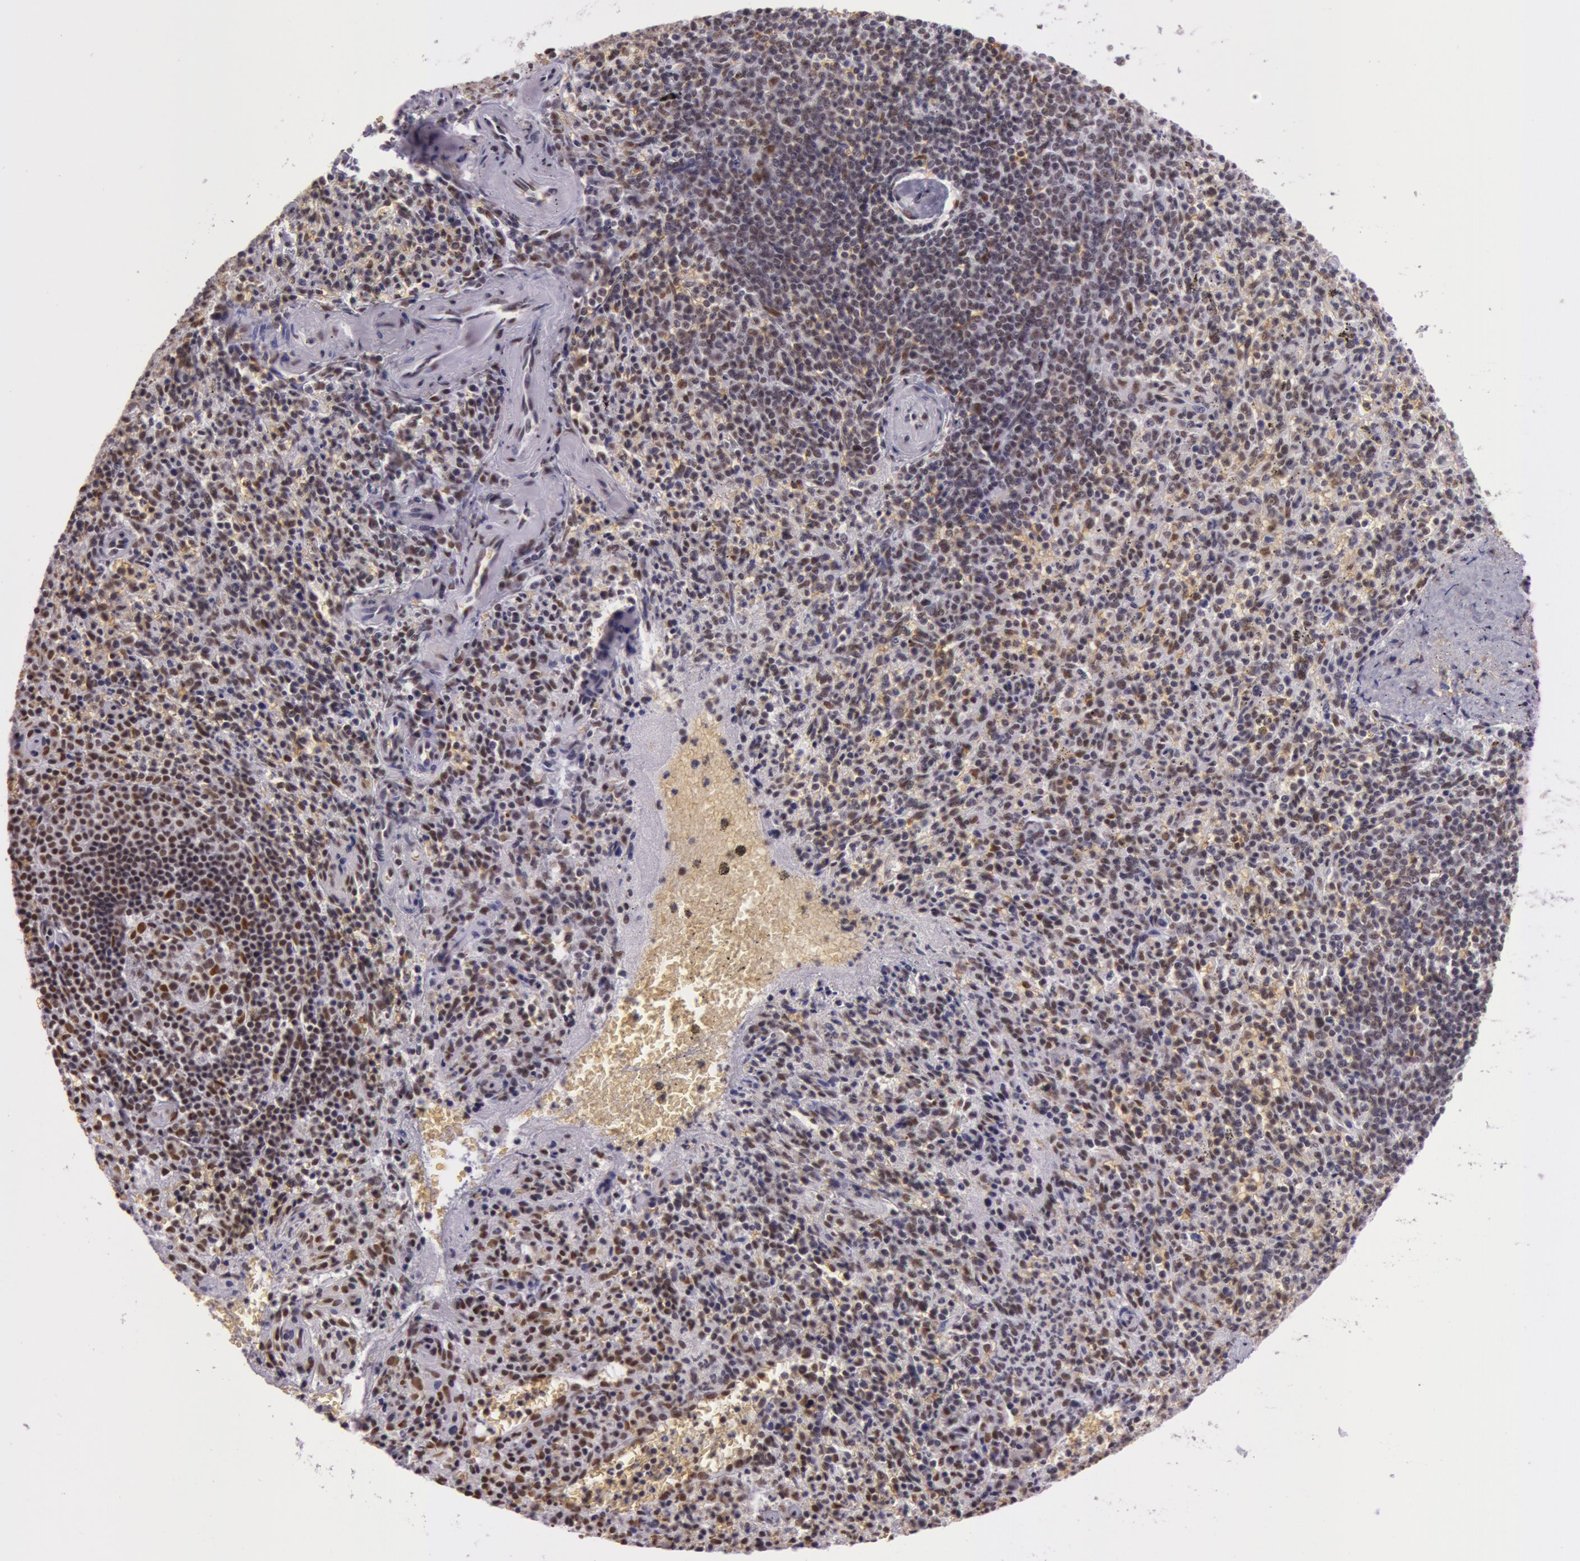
{"staining": {"intensity": "moderate", "quantity": ">75%", "location": "nuclear"}, "tissue": "spleen", "cell_type": "Cells in red pulp", "image_type": "normal", "snomed": [{"axis": "morphology", "description": "Normal tissue, NOS"}, {"axis": "topography", "description": "Spleen"}], "caption": "Immunohistochemistry photomicrograph of unremarkable spleen: spleen stained using immunohistochemistry (IHC) shows medium levels of moderate protein expression localized specifically in the nuclear of cells in red pulp, appearing as a nuclear brown color.", "gene": "NBN", "patient": {"sex": "male", "age": 72}}